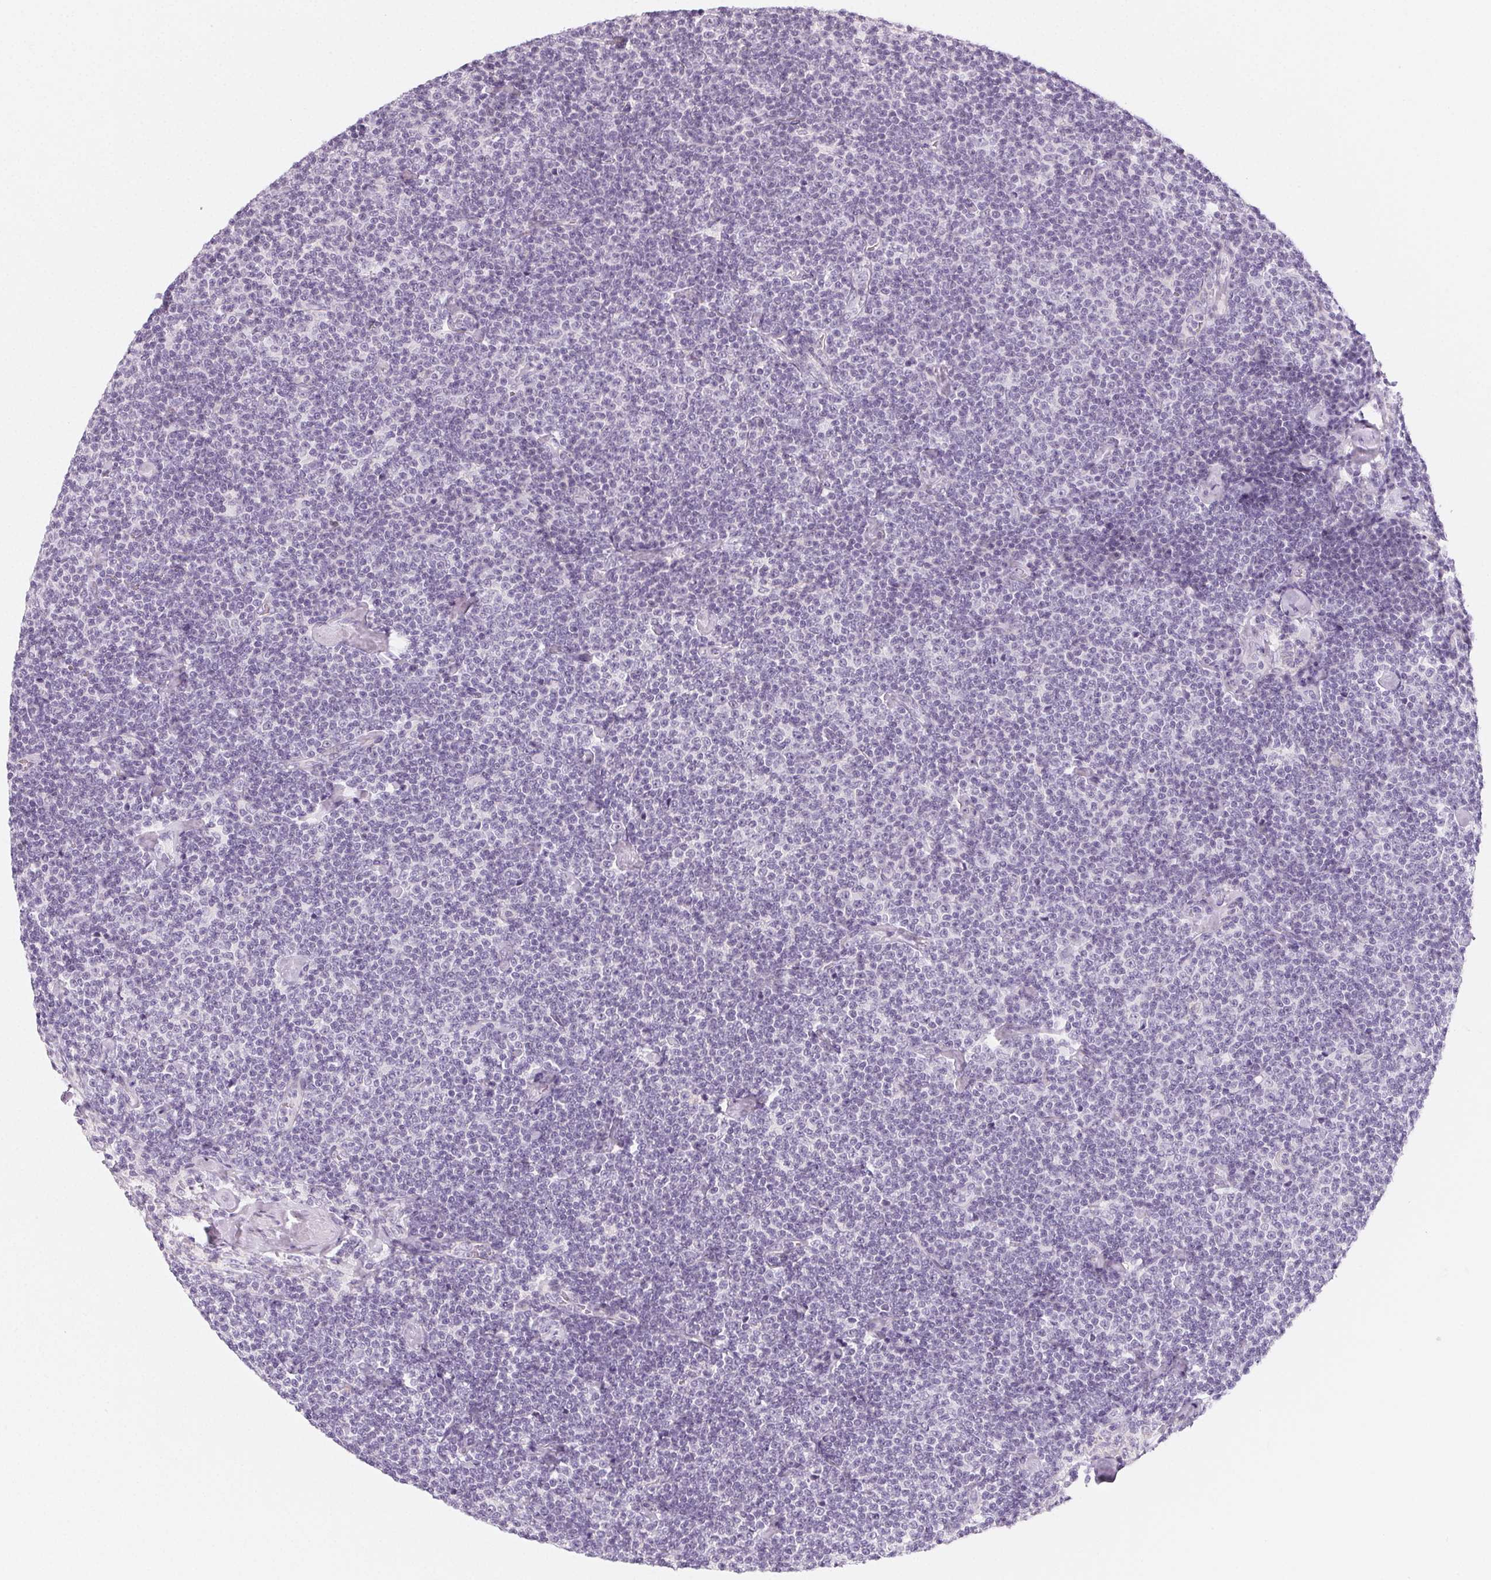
{"staining": {"intensity": "negative", "quantity": "none", "location": "none"}, "tissue": "lymphoma", "cell_type": "Tumor cells", "image_type": "cancer", "snomed": [{"axis": "morphology", "description": "Malignant lymphoma, non-Hodgkin's type, Low grade"}, {"axis": "topography", "description": "Lymph node"}], "caption": "IHC photomicrograph of neoplastic tissue: human lymphoma stained with DAB exhibits no significant protein positivity in tumor cells.", "gene": "SH3GL2", "patient": {"sex": "male", "age": 81}}